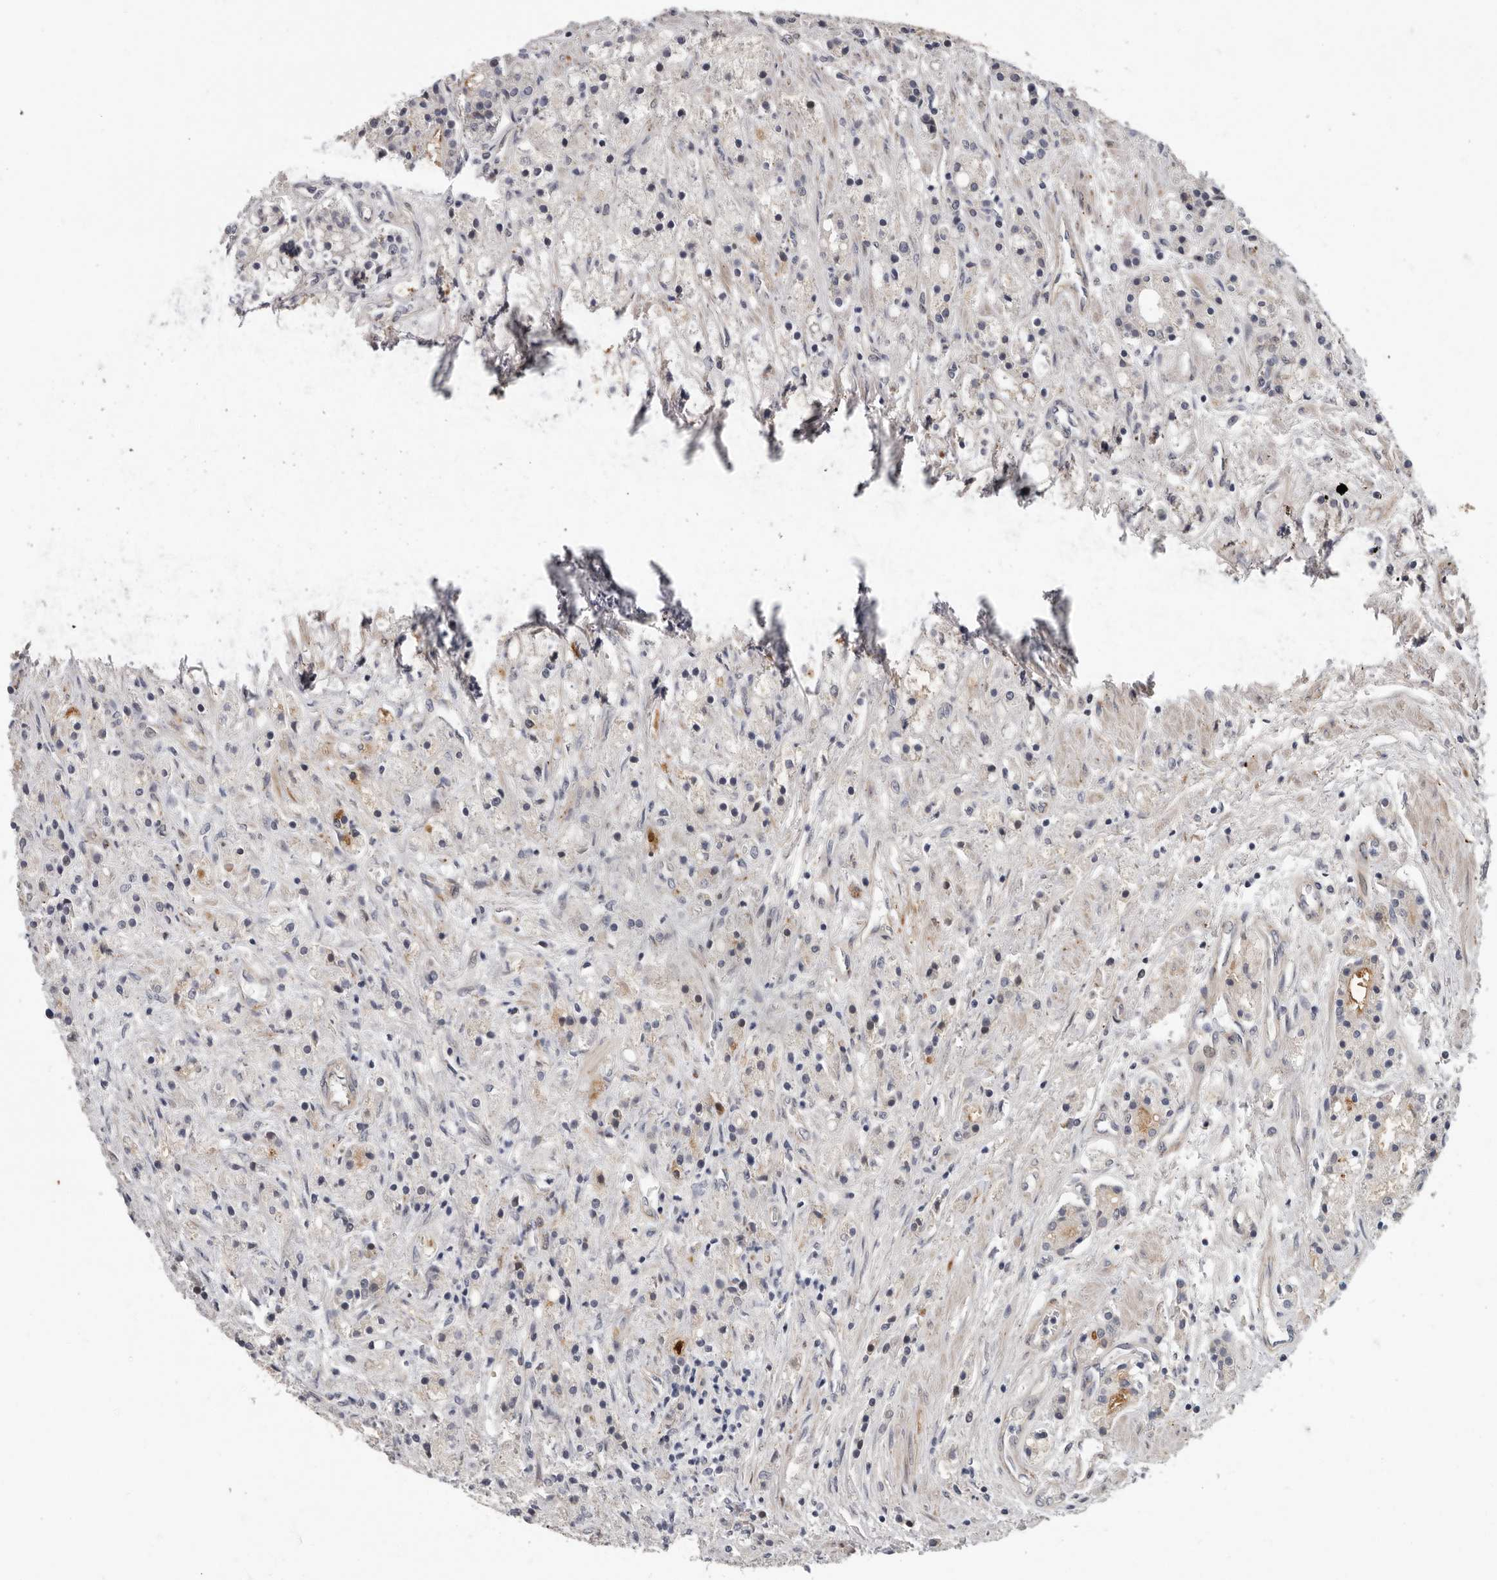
{"staining": {"intensity": "negative", "quantity": "none", "location": "none"}, "tissue": "prostate cancer", "cell_type": "Tumor cells", "image_type": "cancer", "snomed": [{"axis": "morphology", "description": "Adenocarcinoma, High grade"}, {"axis": "topography", "description": "Prostate"}], "caption": "A high-resolution image shows immunohistochemistry staining of prostate cancer, which shows no significant expression in tumor cells.", "gene": "ATXN3L", "patient": {"sex": "male", "age": 60}}